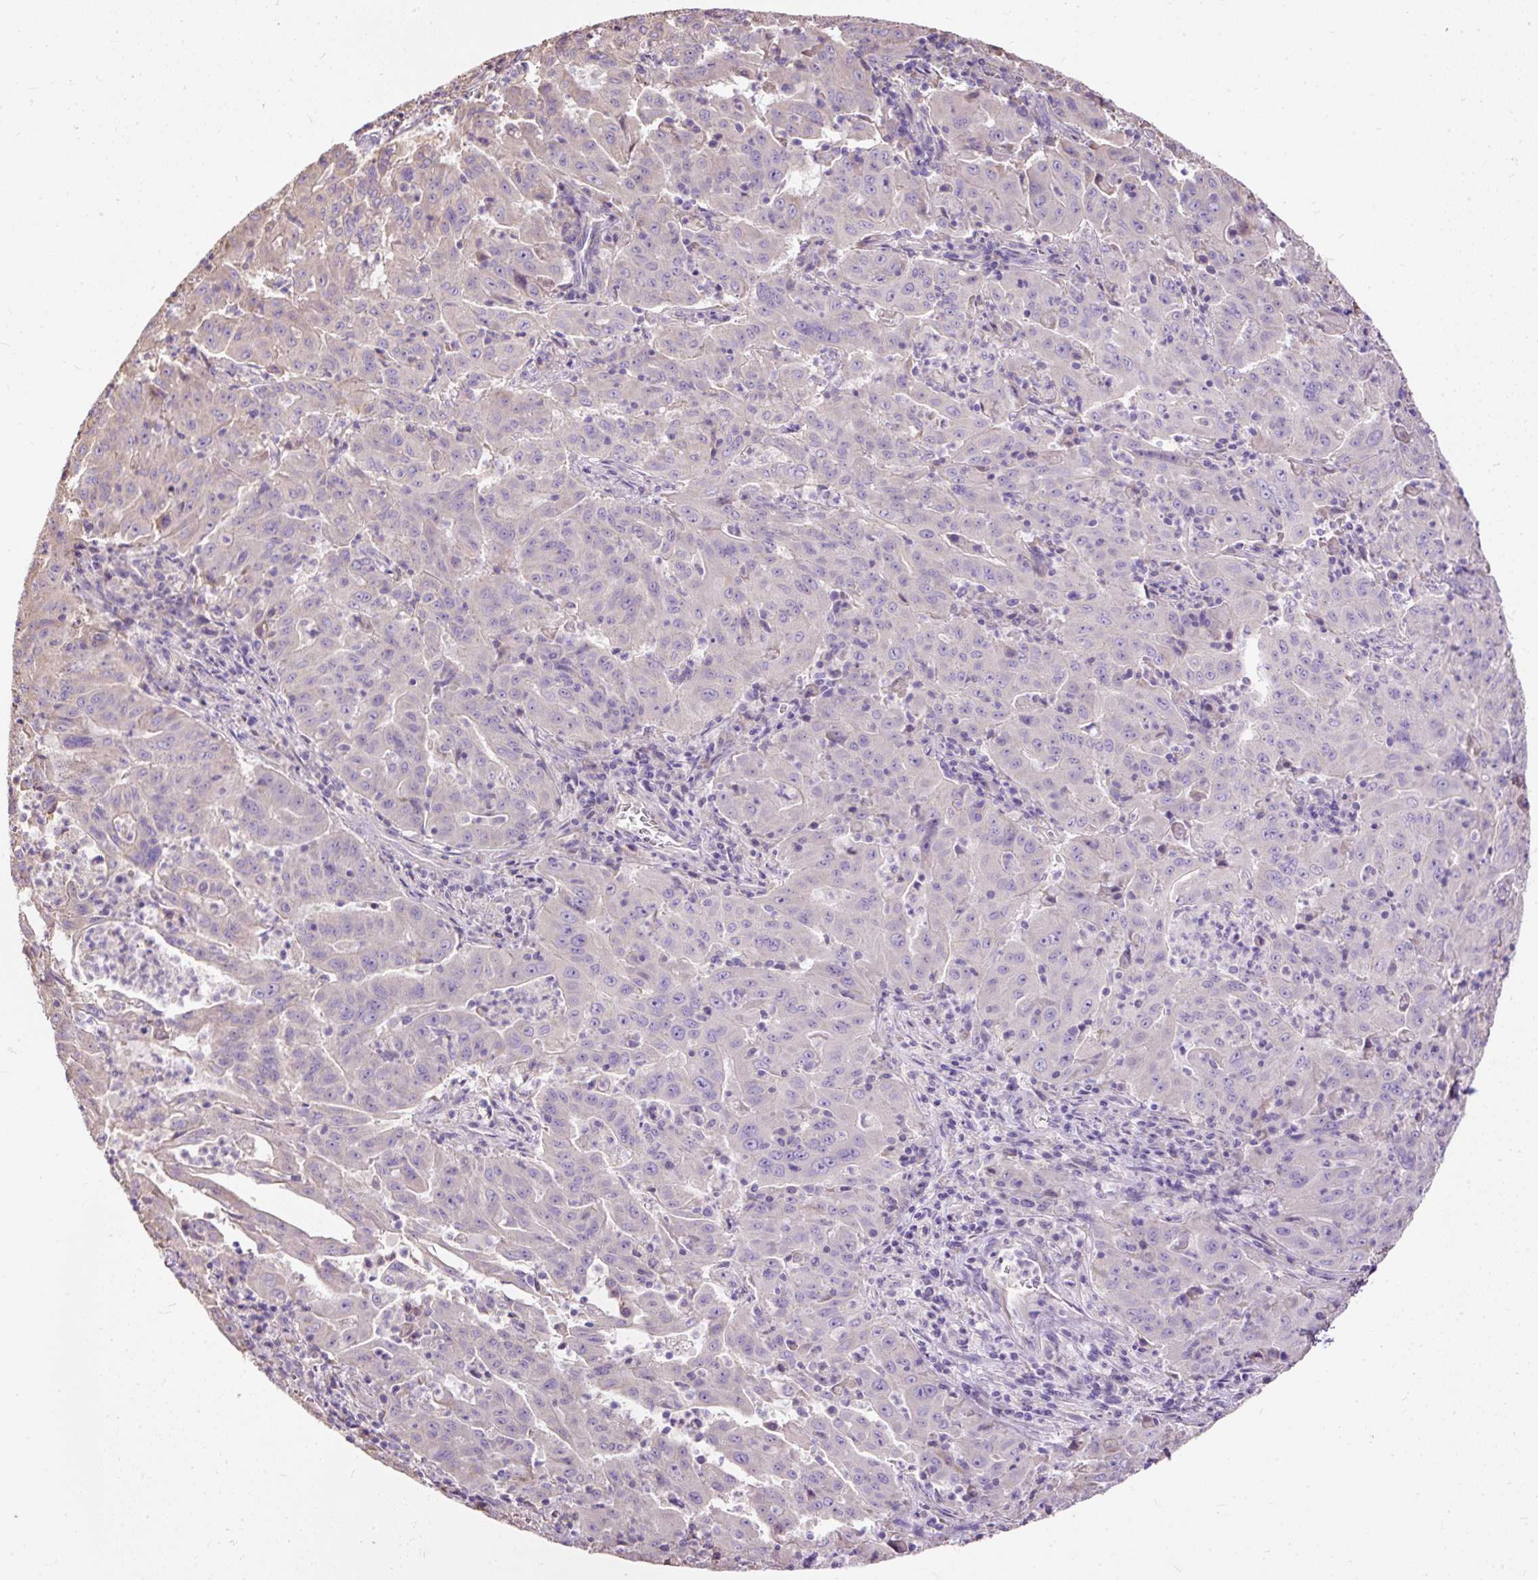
{"staining": {"intensity": "weak", "quantity": "<25%", "location": "cytoplasmic/membranous"}, "tissue": "pancreatic cancer", "cell_type": "Tumor cells", "image_type": "cancer", "snomed": [{"axis": "morphology", "description": "Adenocarcinoma, NOS"}, {"axis": "topography", "description": "Pancreas"}], "caption": "Human adenocarcinoma (pancreatic) stained for a protein using immunohistochemistry demonstrates no positivity in tumor cells.", "gene": "PDIA2", "patient": {"sex": "male", "age": 63}}